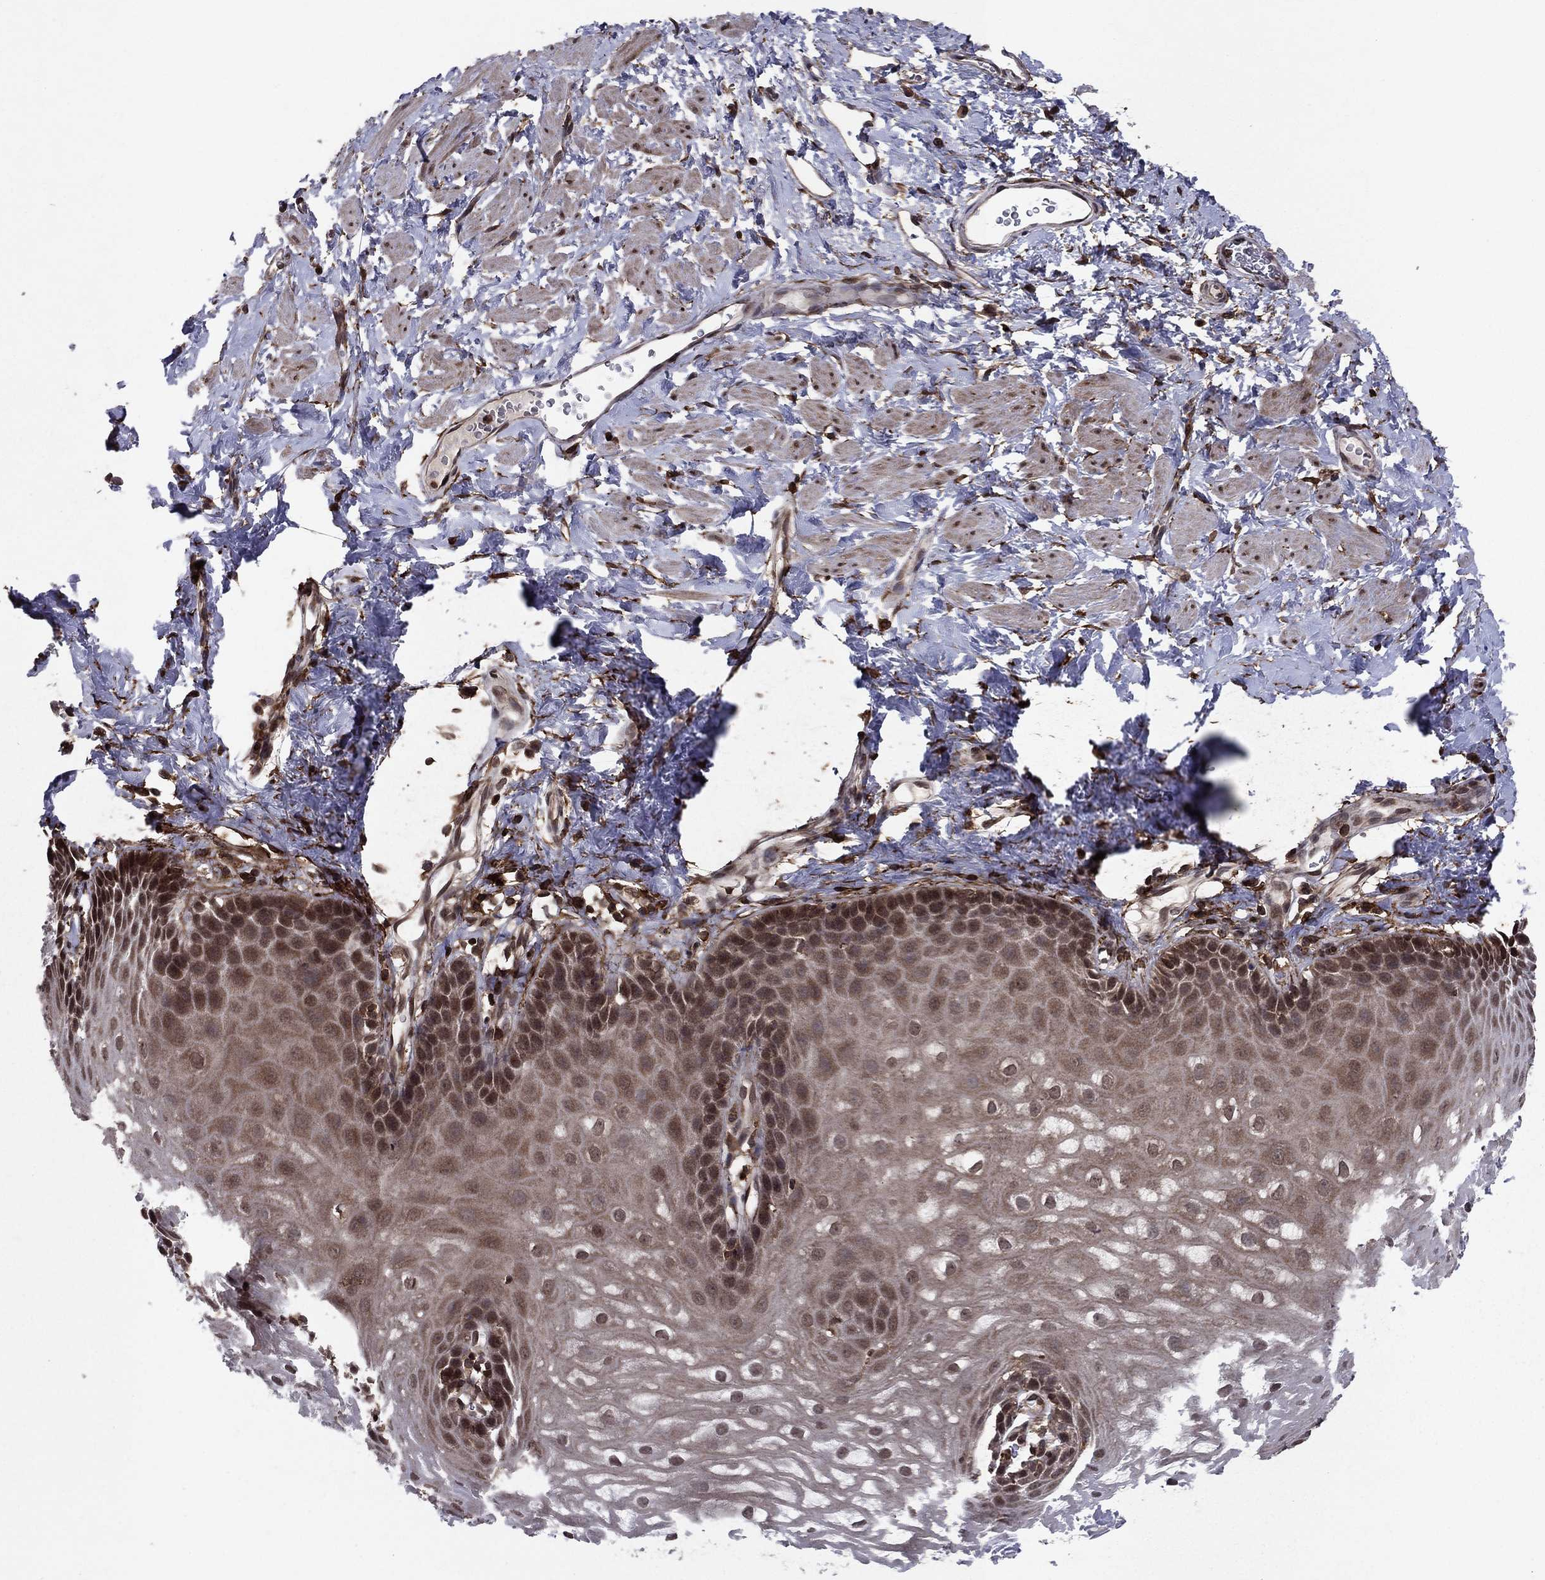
{"staining": {"intensity": "moderate", "quantity": "<25%", "location": "nuclear"}, "tissue": "esophagus", "cell_type": "Squamous epithelial cells", "image_type": "normal", "snomed": [{"axis": "morphology", "description": "Normal tissue, NOS"}, {"axis": "topography", "description": "Esophagus"}], "caption": "High-power microscopy captured an IHC image of normal esophagus, revealing moderate nuclear staining in about <25% of squamous epithelial cells.", "gene": "SSX2IP", "patient": {"sex": "male", "age": 64}}